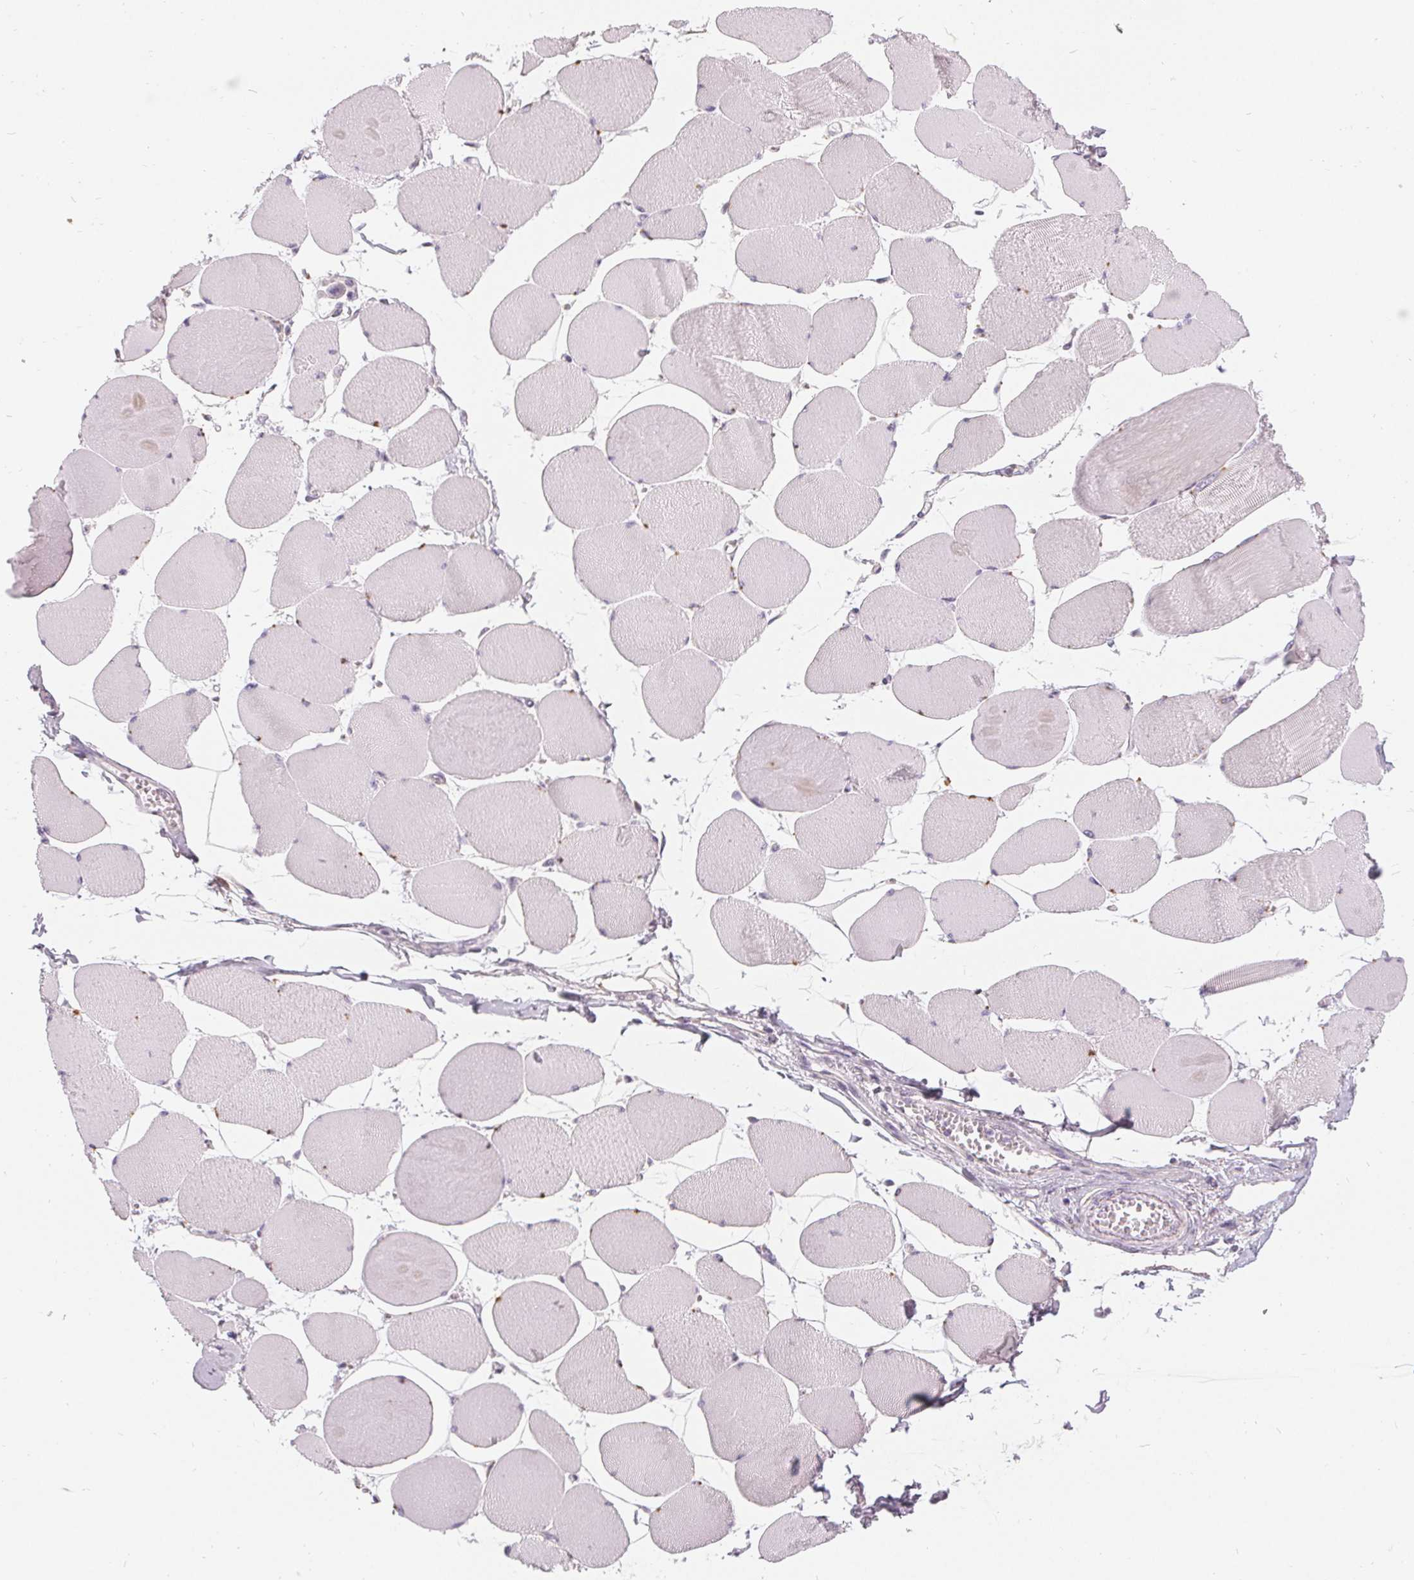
{"staining": {"intensity": "negative", "quantity": "none", "location": "none"}, "tissue": "skeletal muscle", "cell_type": "Myocytes", "image_type": "normal", "snomed": [{"axis": "morphology", "description": "Normal tissue, NOS"}, {"axis": "topography", "description": "Skeletal muscle"}], "caption": "The photomicrograph displays no staining of myocytes in normal skeletal muscle. The staining was performed using DAB (3,3'-diaminobenzidine) to visualize the protein expression in brown, while the nuclei were stained in blue with hematoxylin (Magnification: 20x).", "gene": "HOPX", "patient": {"sex": "female", "age": 75}}